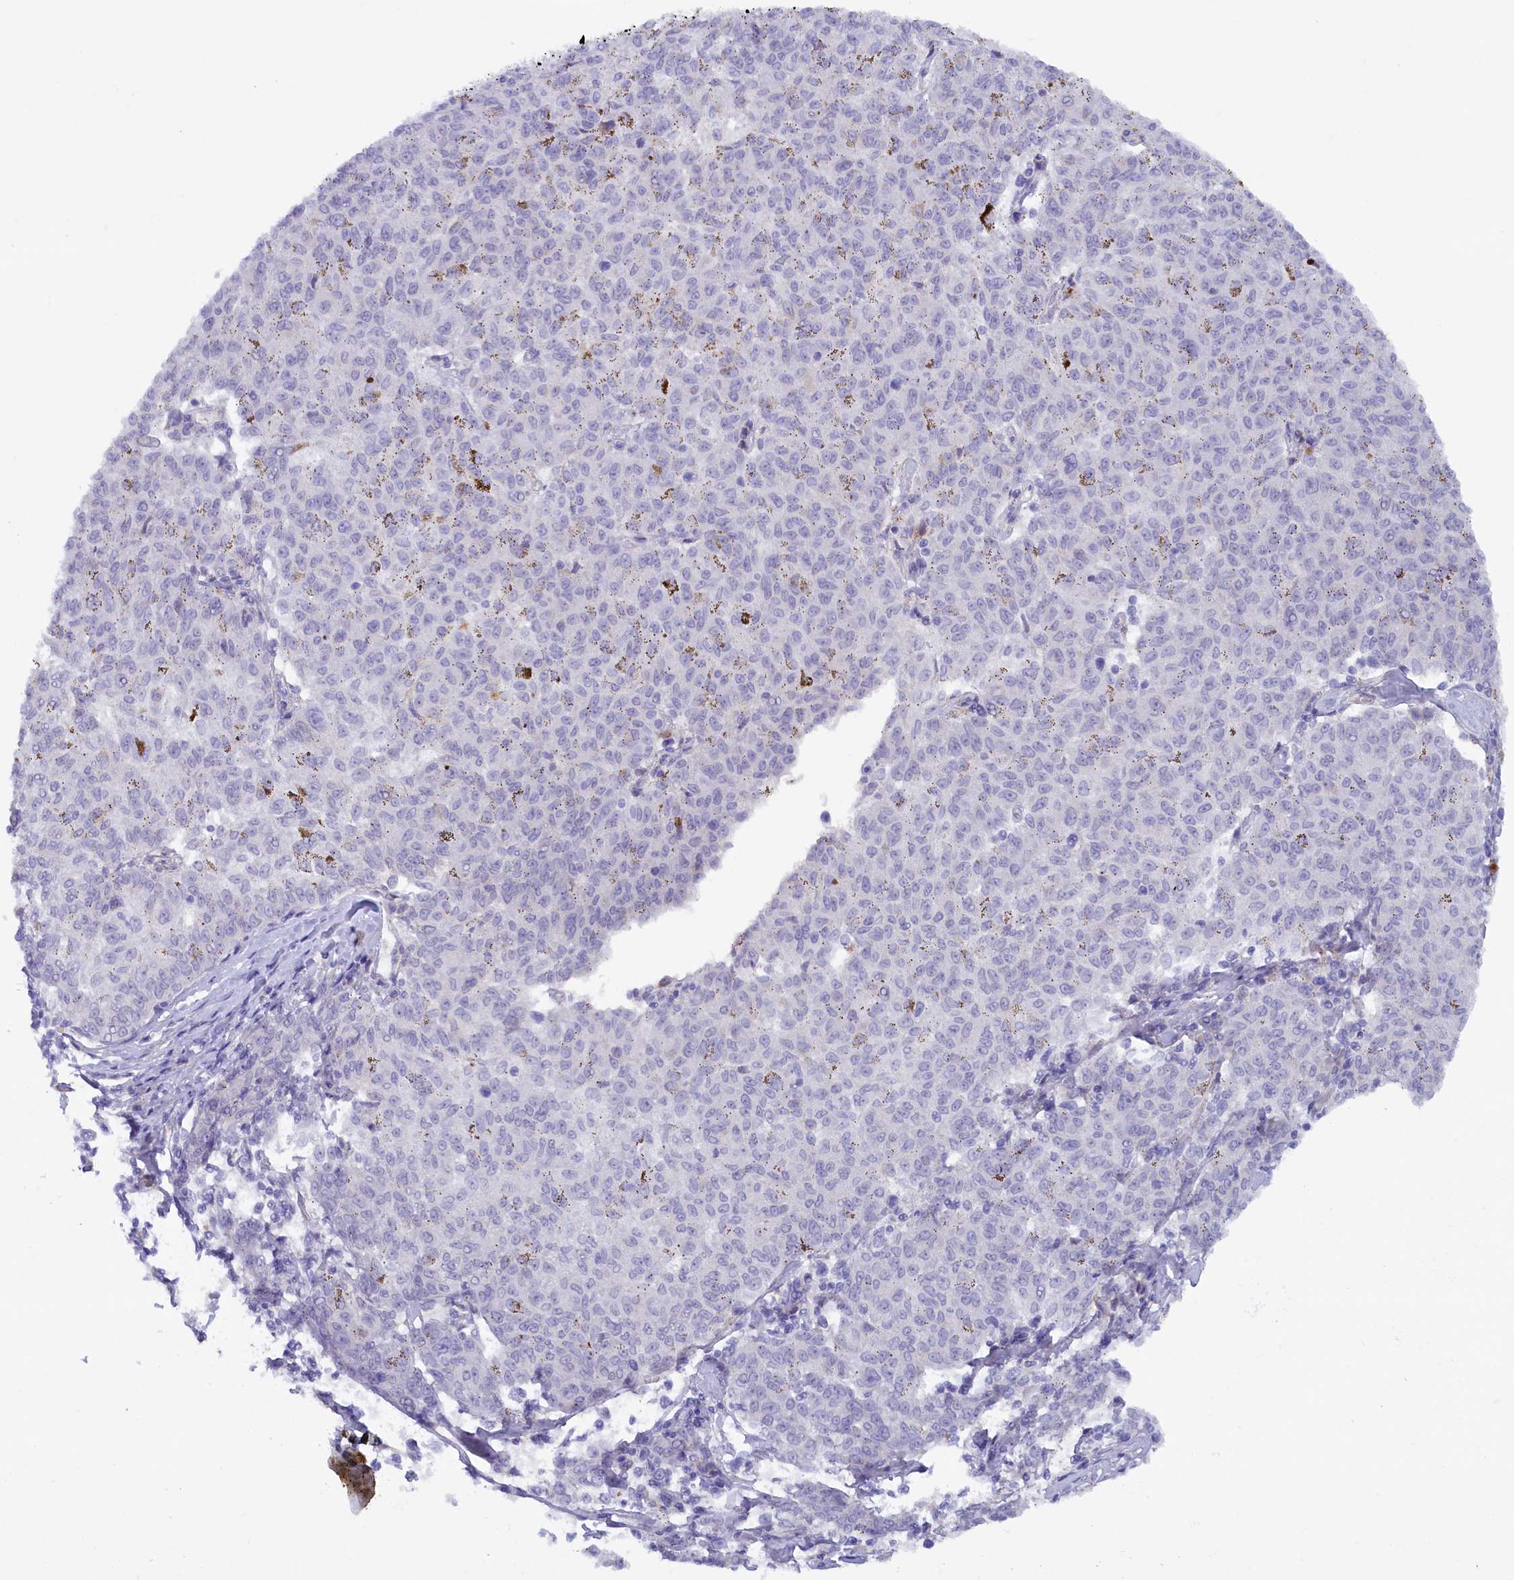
{"staining": {"intensity": "negative", "quantity": "none", "location": "none"}, "tissue": "melanoma", "cell_type": "Tumor cells", "image_type": "cancer", "snomed": [{"axis": "morphology", "description": "Malignant melanoma, NOS"}, {"axis": "topography", "description": "Skin"}], "caption": "High magnification brightfield microscopy of malignant melanoma stained with DAB (brown) and counterstained with hematoxylin (blue): tumor cells show no significant positivity.", "gene": "ZSWIM4", "patient": {"sex": "female", "age": 72}}